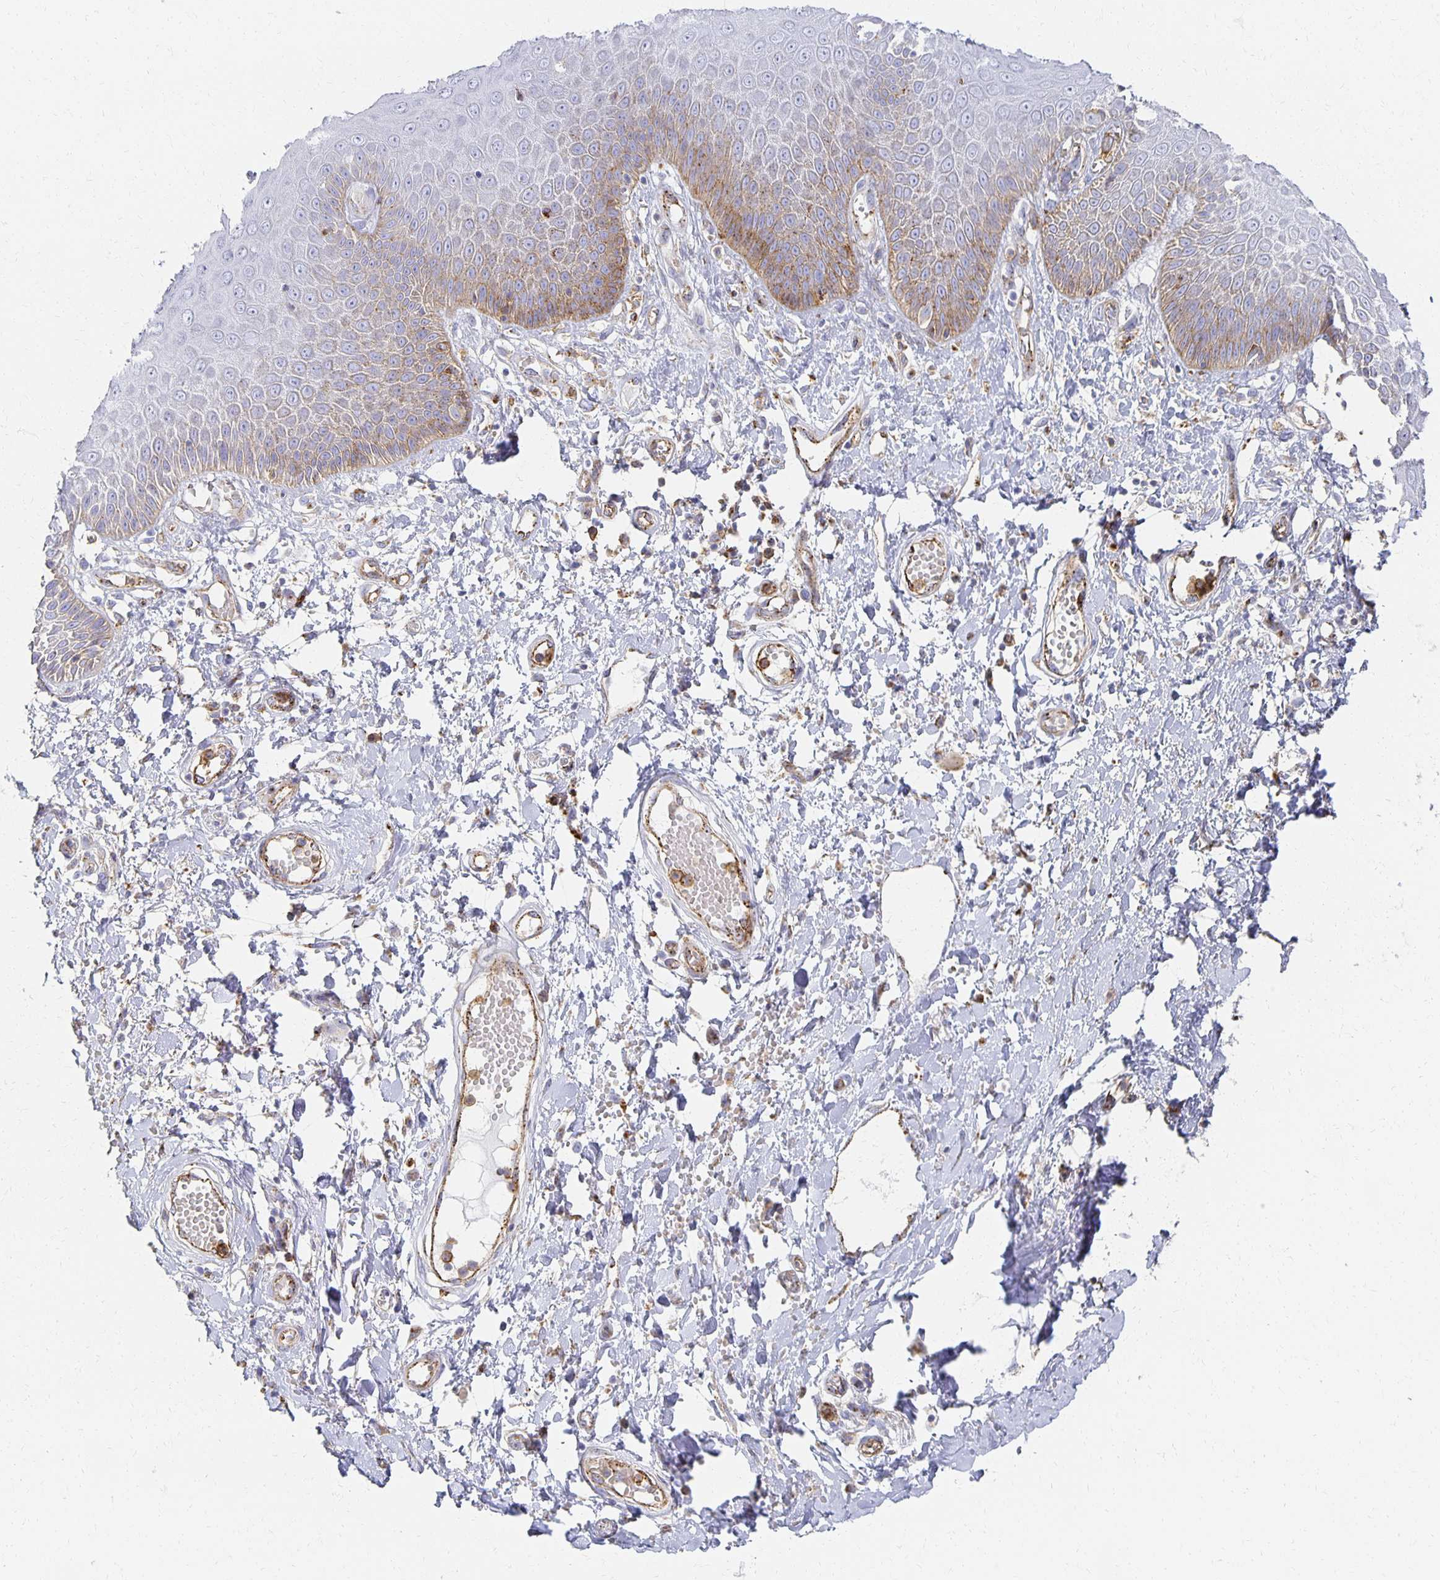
{"staining": {"intensity": "moderate", "quantity": "<25%", "location": "cytoplasmic/membranous"}, "tissue": "skin", "cell_type": "Epidermal cells", "image_type": "normal", "snomed": [{"axis": "morphology", "description": "Normal tissue, NOS"}, {"axis": "topography", "description": "Anal"}, {"axis": "topography", "description": "Peripheral nerve tissue"}], "caption": "Immunohistochemical staining of benign human skin displays moderate cytoplasmic/membranous protein positivity in about <25% of epidermal cells. Nuclei are stained in blue.", "gene": "TAAR1", "patient": {"sex": "male", "age": 78}}